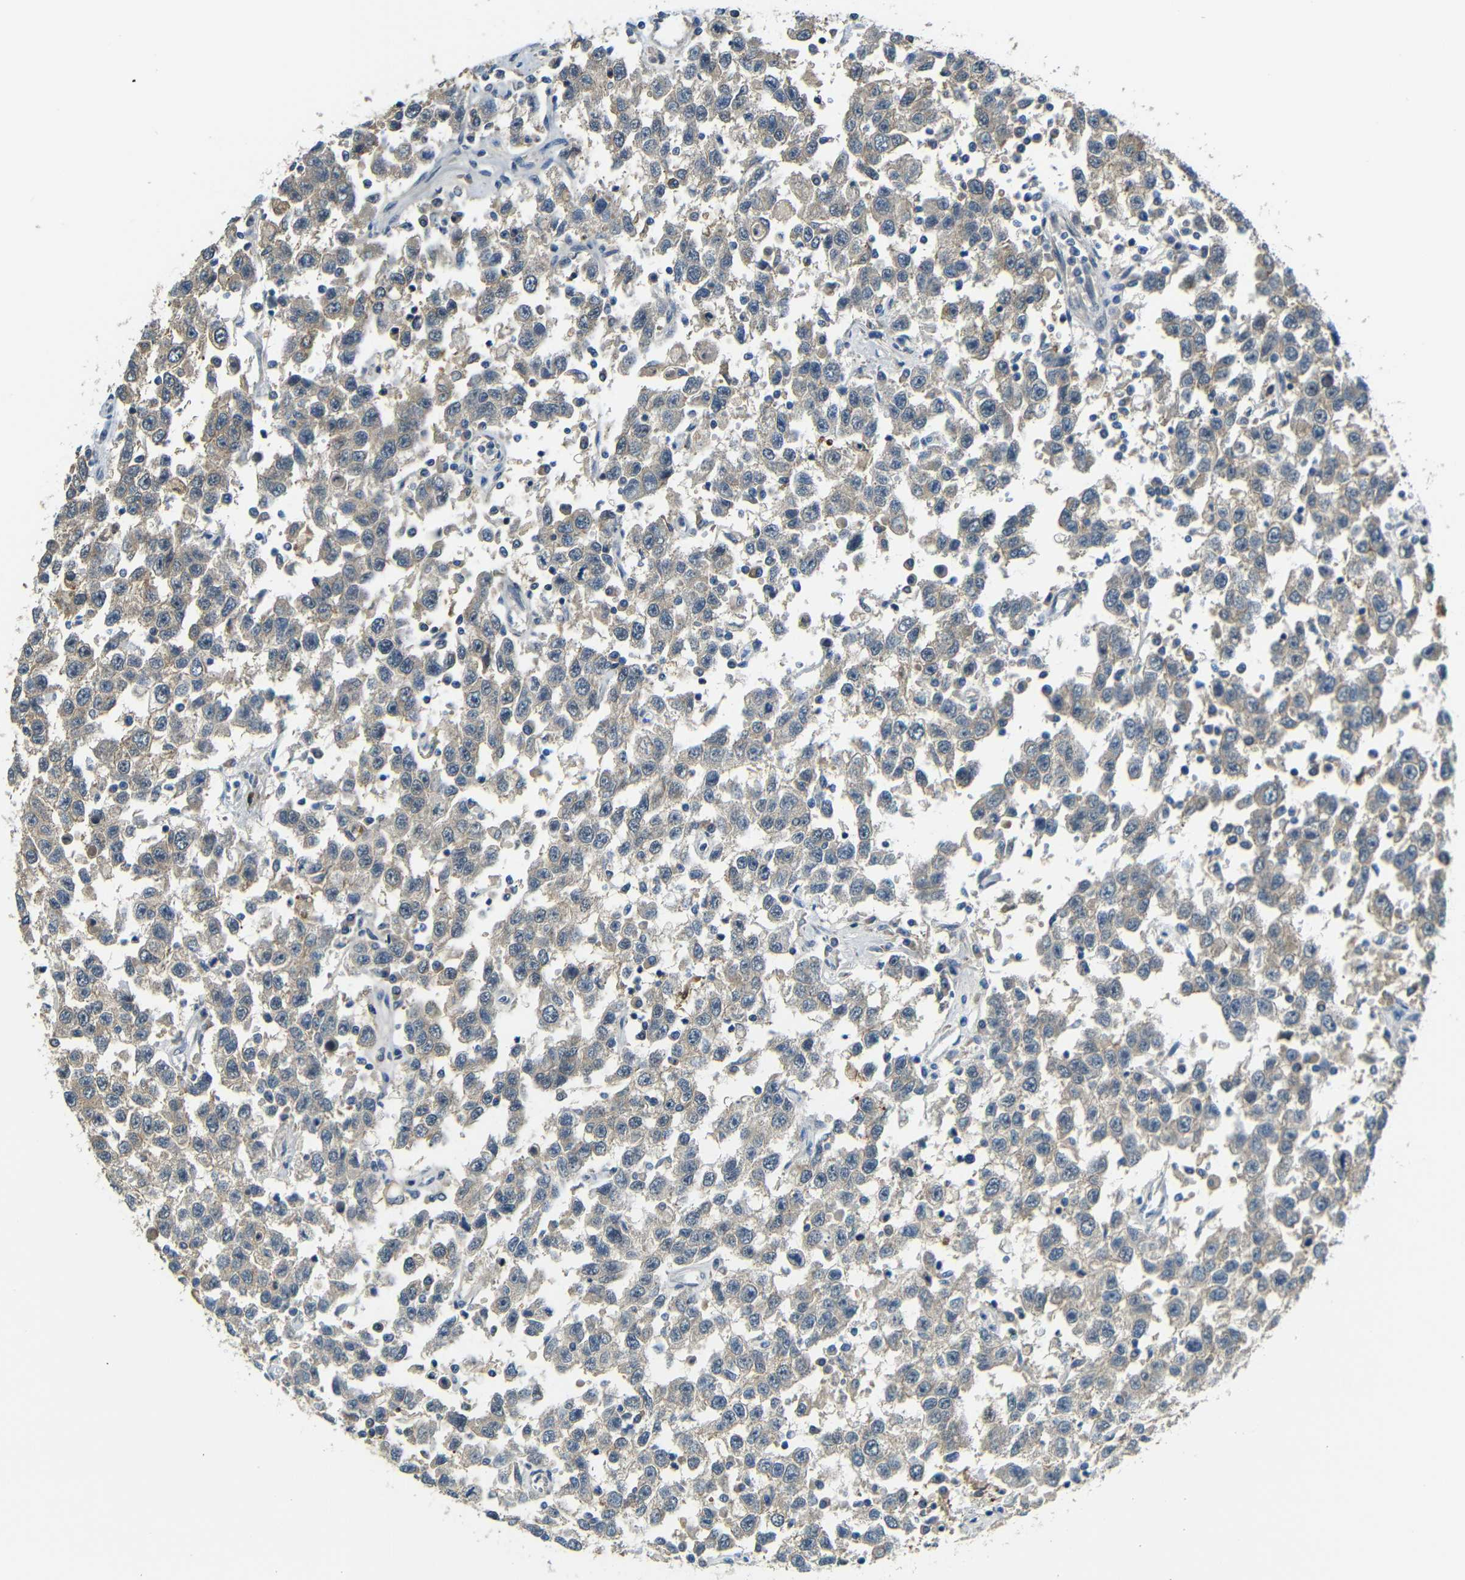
{"staining": {"intensity": "weak", "quantity": ">75%", "location": "cytoplasmic/membranous"}, "tissue": "testis cancer", "cell_type": "Tumor cells", "image_type": "cancer", "snomed": [{"axis": "morphology", "description": "Seminoma, NOS"}, {"axis": "topography", "description": "Testis"}], "caption": "Testis seminoma stained with a brown dye exhibits weak cytoplasmic/membranous positive expression in about >75% of tumor cells.", "gene": "FNDC3A", "patient": {"sex": "male", "age": 41}}